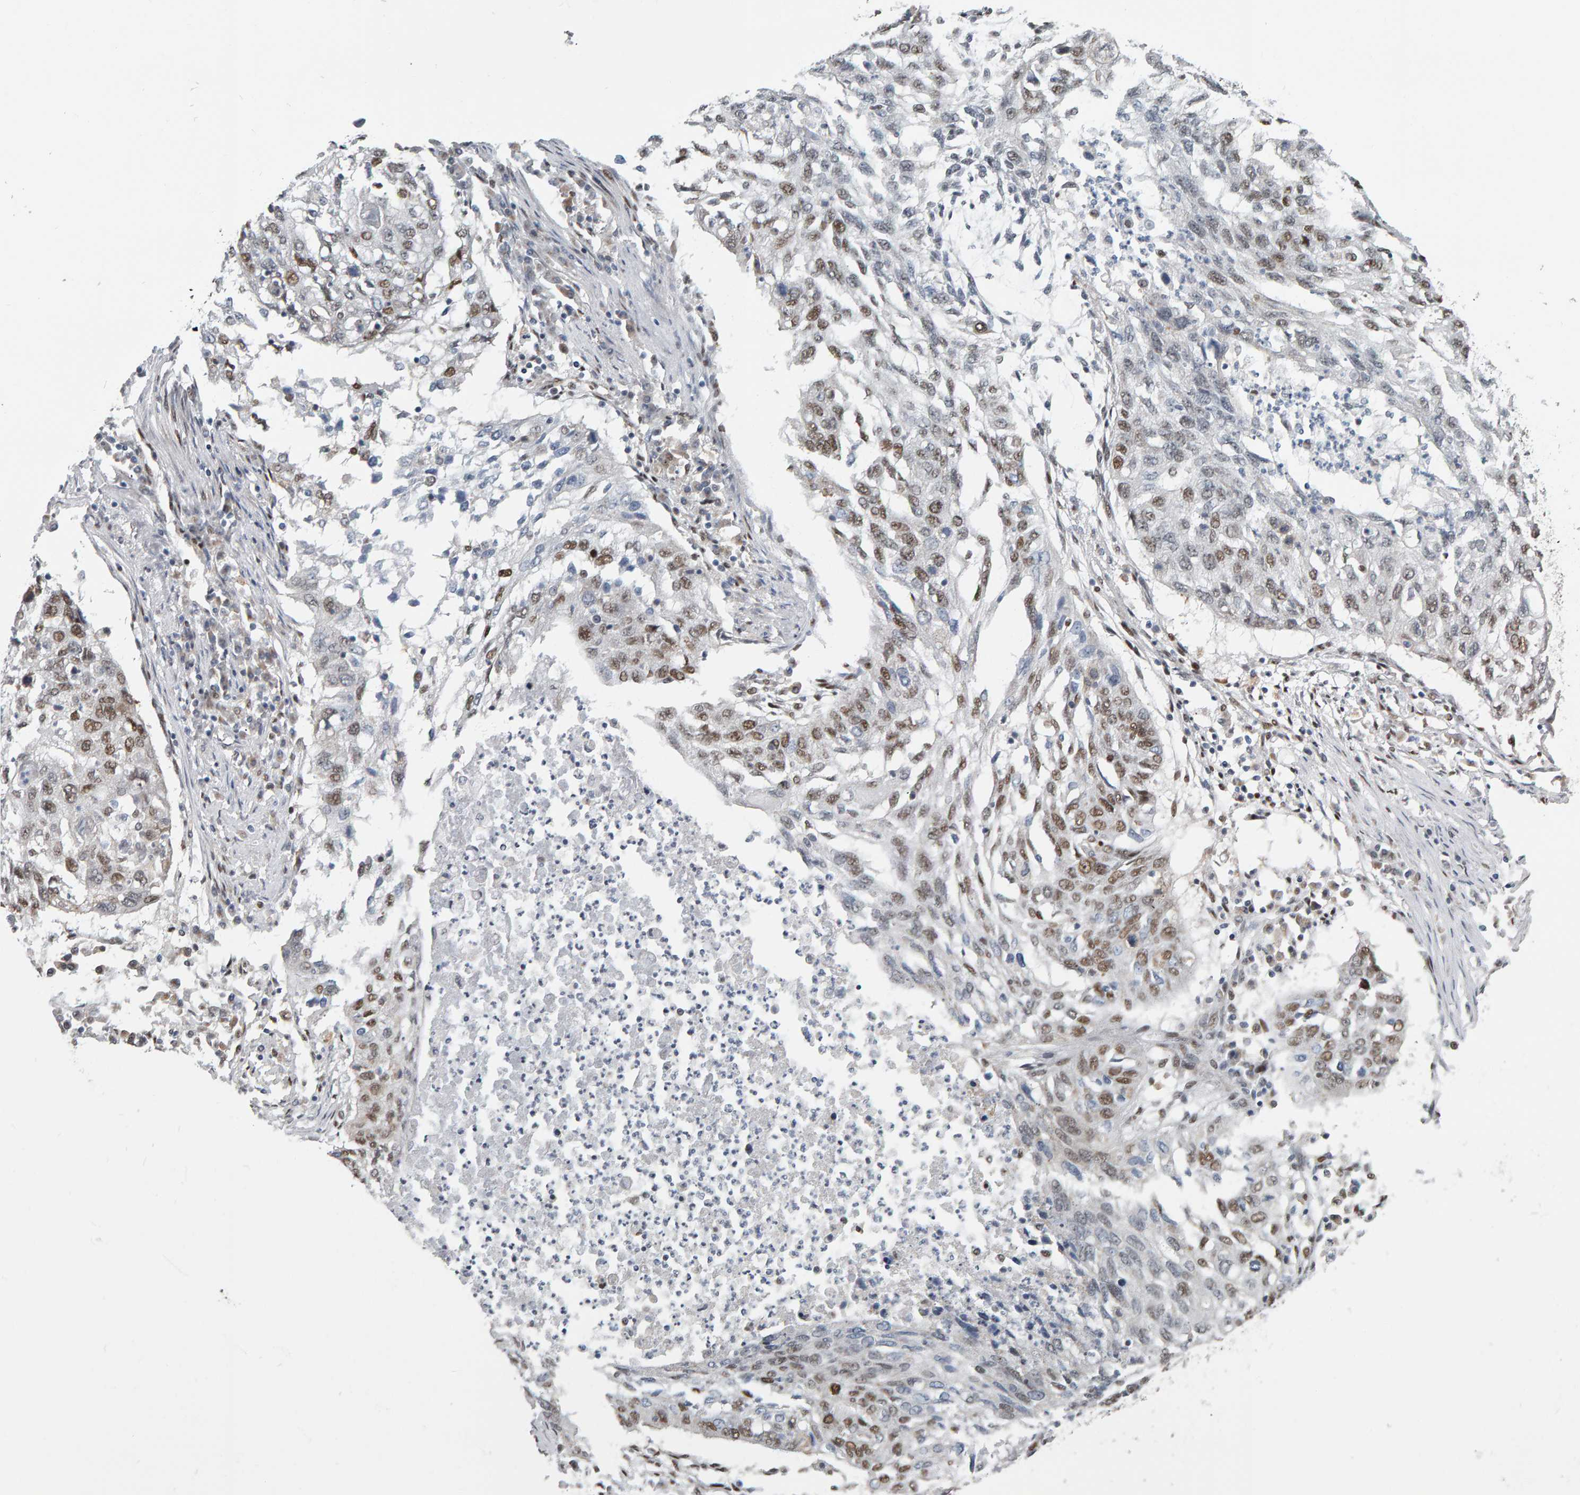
{"staining": {"intensity": "moderate", "quantity": ">75%", "location": "nuclear"}, "tissue": "lung cancer", "cell_type": "Tumor cells", "image_type": "cancer", "snomed": [{"axis": "morphology", "description": "Squamous cell carcinoma, NOS"}, {"axis": "topography", "description": "Lung"}], "caption": "Human lung cancer stained with a protein marker reveals moderate staining in tumor cells.", "gene": "ATF7IP", "patient": {"sex": "female", "age": 63}}